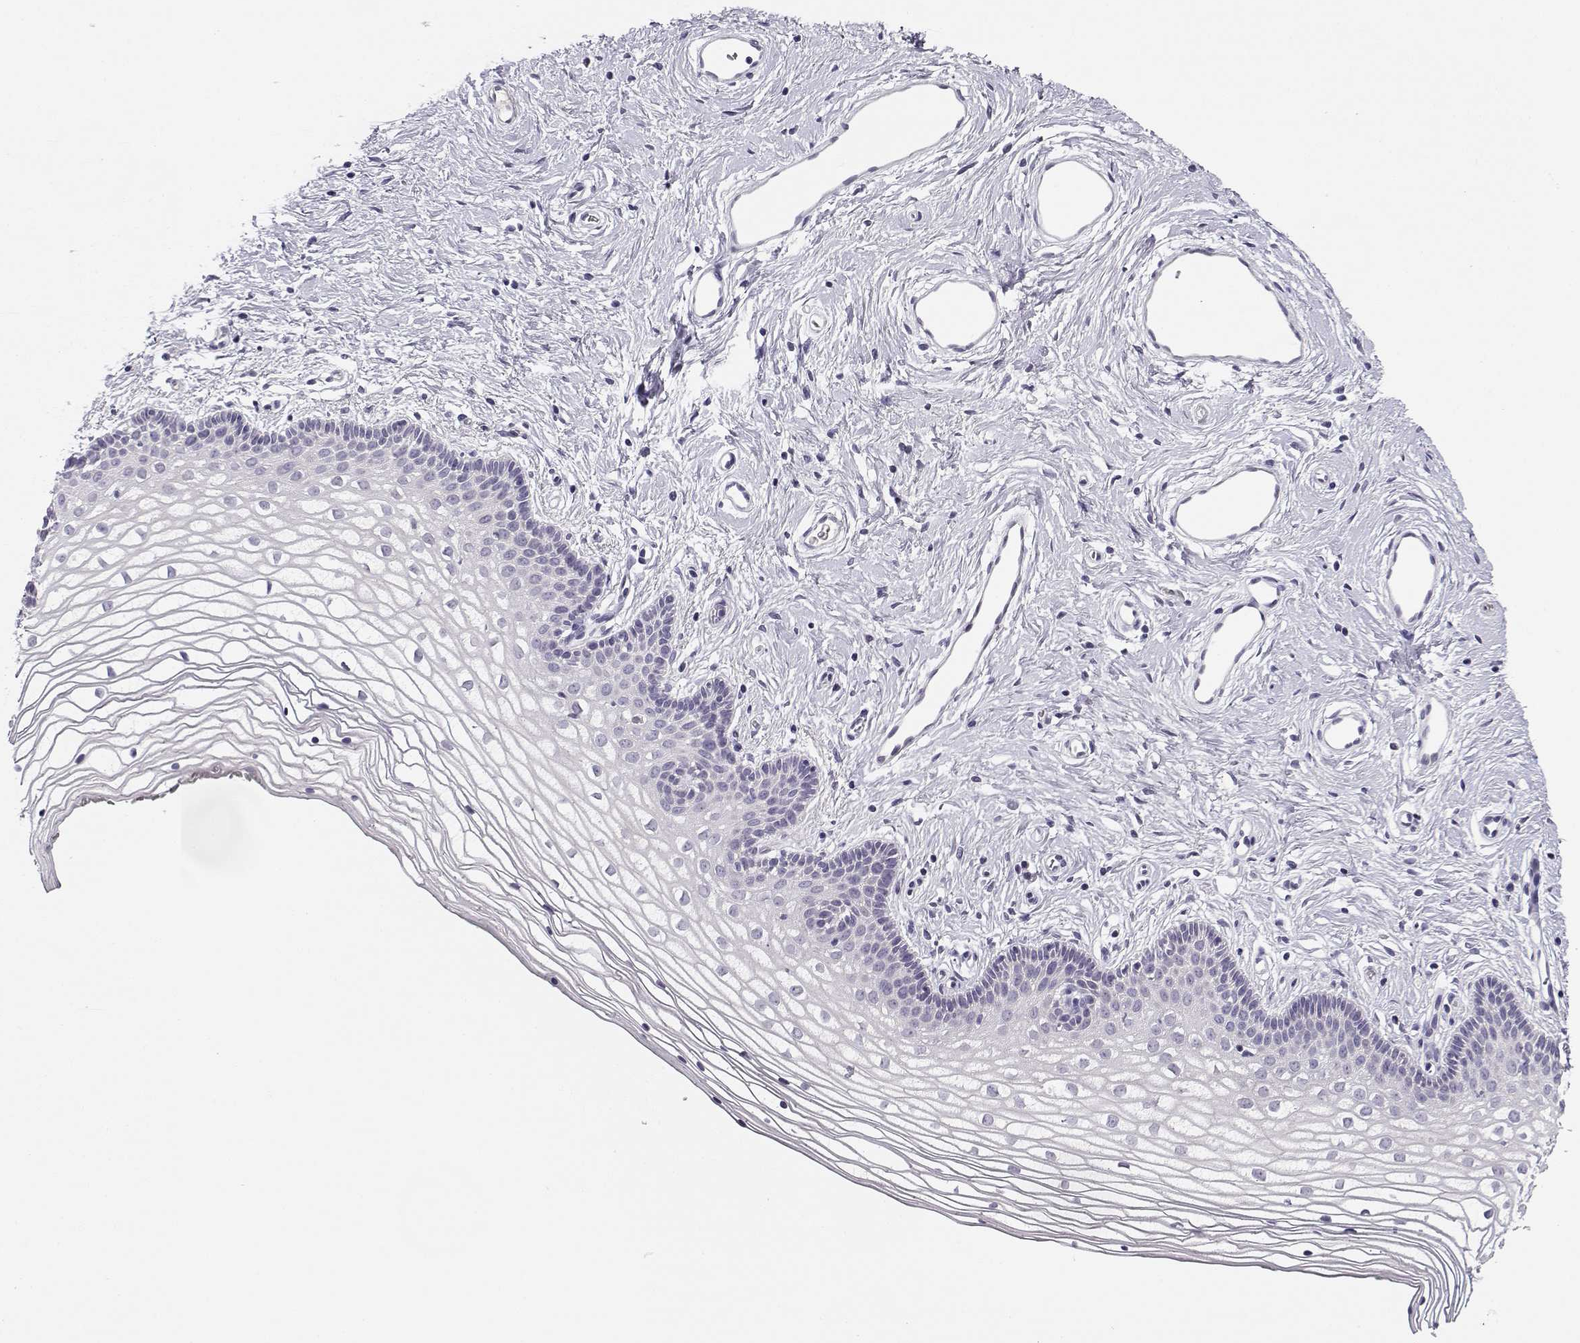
{"staining": {"intensity": "negative", "quantity": "none", "location": "none"}, "tissue": "vagina", "cell_type": "Squamous epithelial cells", "image_type": "normal", "snomed": [{"axis": "morphology", "description": "Normal tissue, NOS"}, {"axis": "topography", "description": "Vagina"}], "caption": "High magnification brightfield microscopy of benign vagina stained with DAB (brown) and counterstained with hematoxylin (blue): squamous epithelial cells show no significant positivity.", "gene": "CFAP77", "patient": {"sex": "female", "age": 36}}